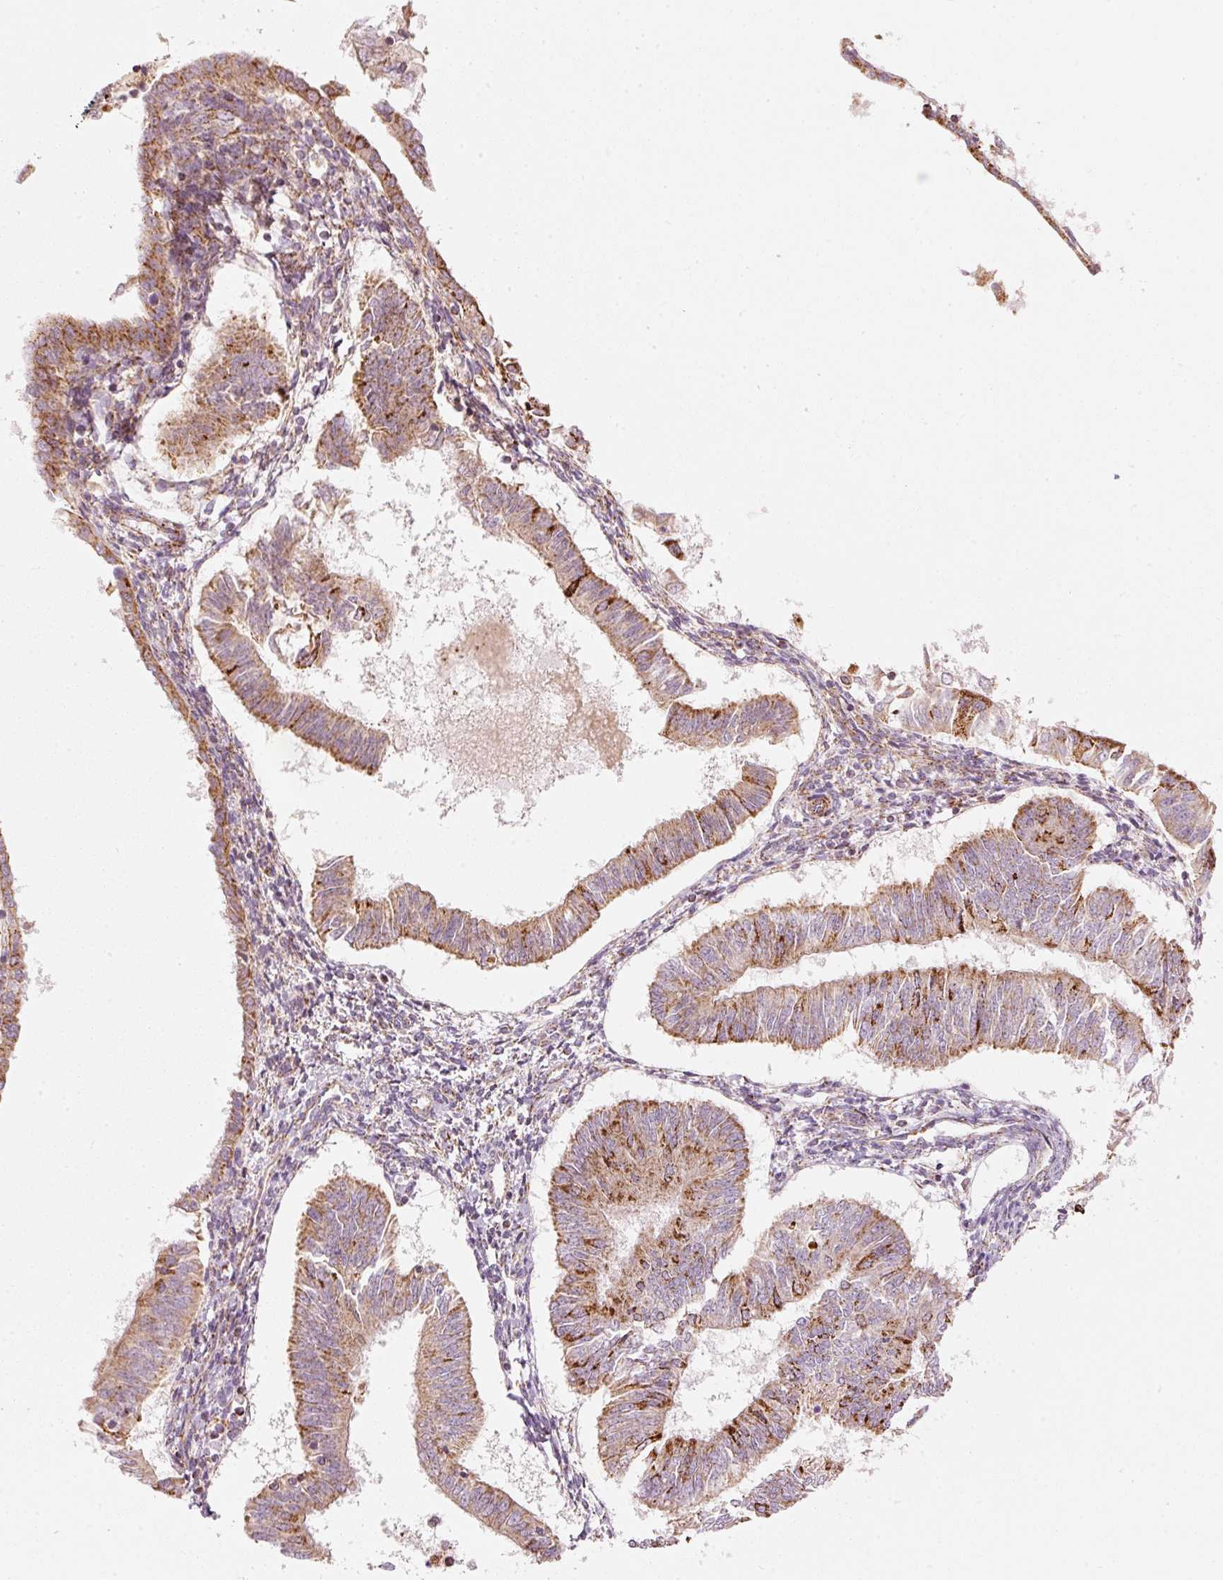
{"staining": {"intensity": "moderate", "quantity": "25%-75%", "location": "cytoplasmic/membranous"}, "tissue": "endometrial cancer", "cell_type": "Tumor cells", "image_type": "cancer", "snomed": [{"axis": "morphology", "description": "Adenocarcinoma, NOS"}, {"axis": "topography", "description": "Endometrium"}], "caption": "The photomicrograph reveals immunohistochemical staining of adenocarcinoma (endometrial). There is moderate cytoplasmic/membranous staining is identified in approximately 25%-75% of tumor cells.", "gene": "C17orf98", "patient": {"sex": "female", "age": 58}}